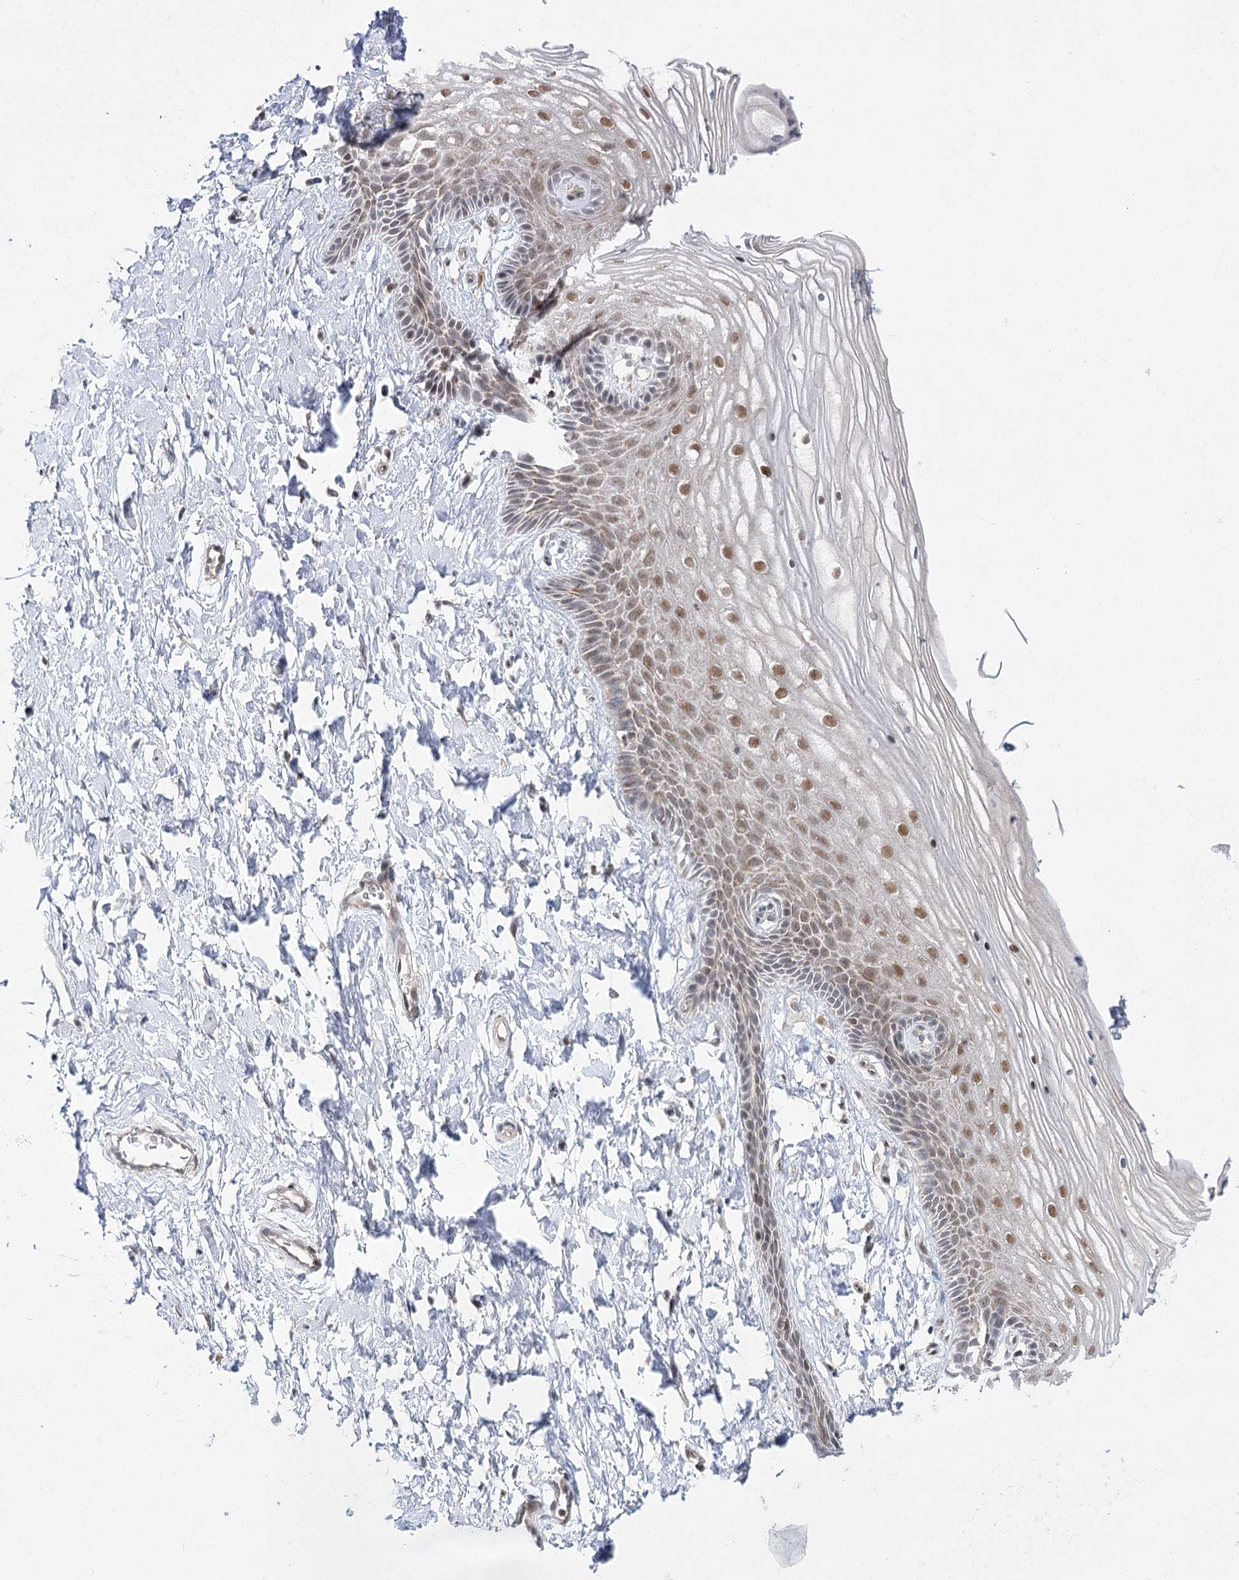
{"staining": {"intensity": "moderate", "quantity": ">75%", "location": "nuclear"}, "tissue": "vagina", "cell_type": "Squamous epithelial cells", "image_type": "normal", "snomed": [{"axis": "morphology", "description": "Normal tissue, NOS"}, {"axis": "topography", "description": "Vagina"}, {"axis": "topography", "description": "Cervix"}], "caption": "Benign vagina exhibits moderate nuclear staining in approximately >75% of squamous epithelial cells, visualized by immunohistochemistry.", "gene": "SLC4A1AP", "patient": {"sex": "female", "age": 40}}